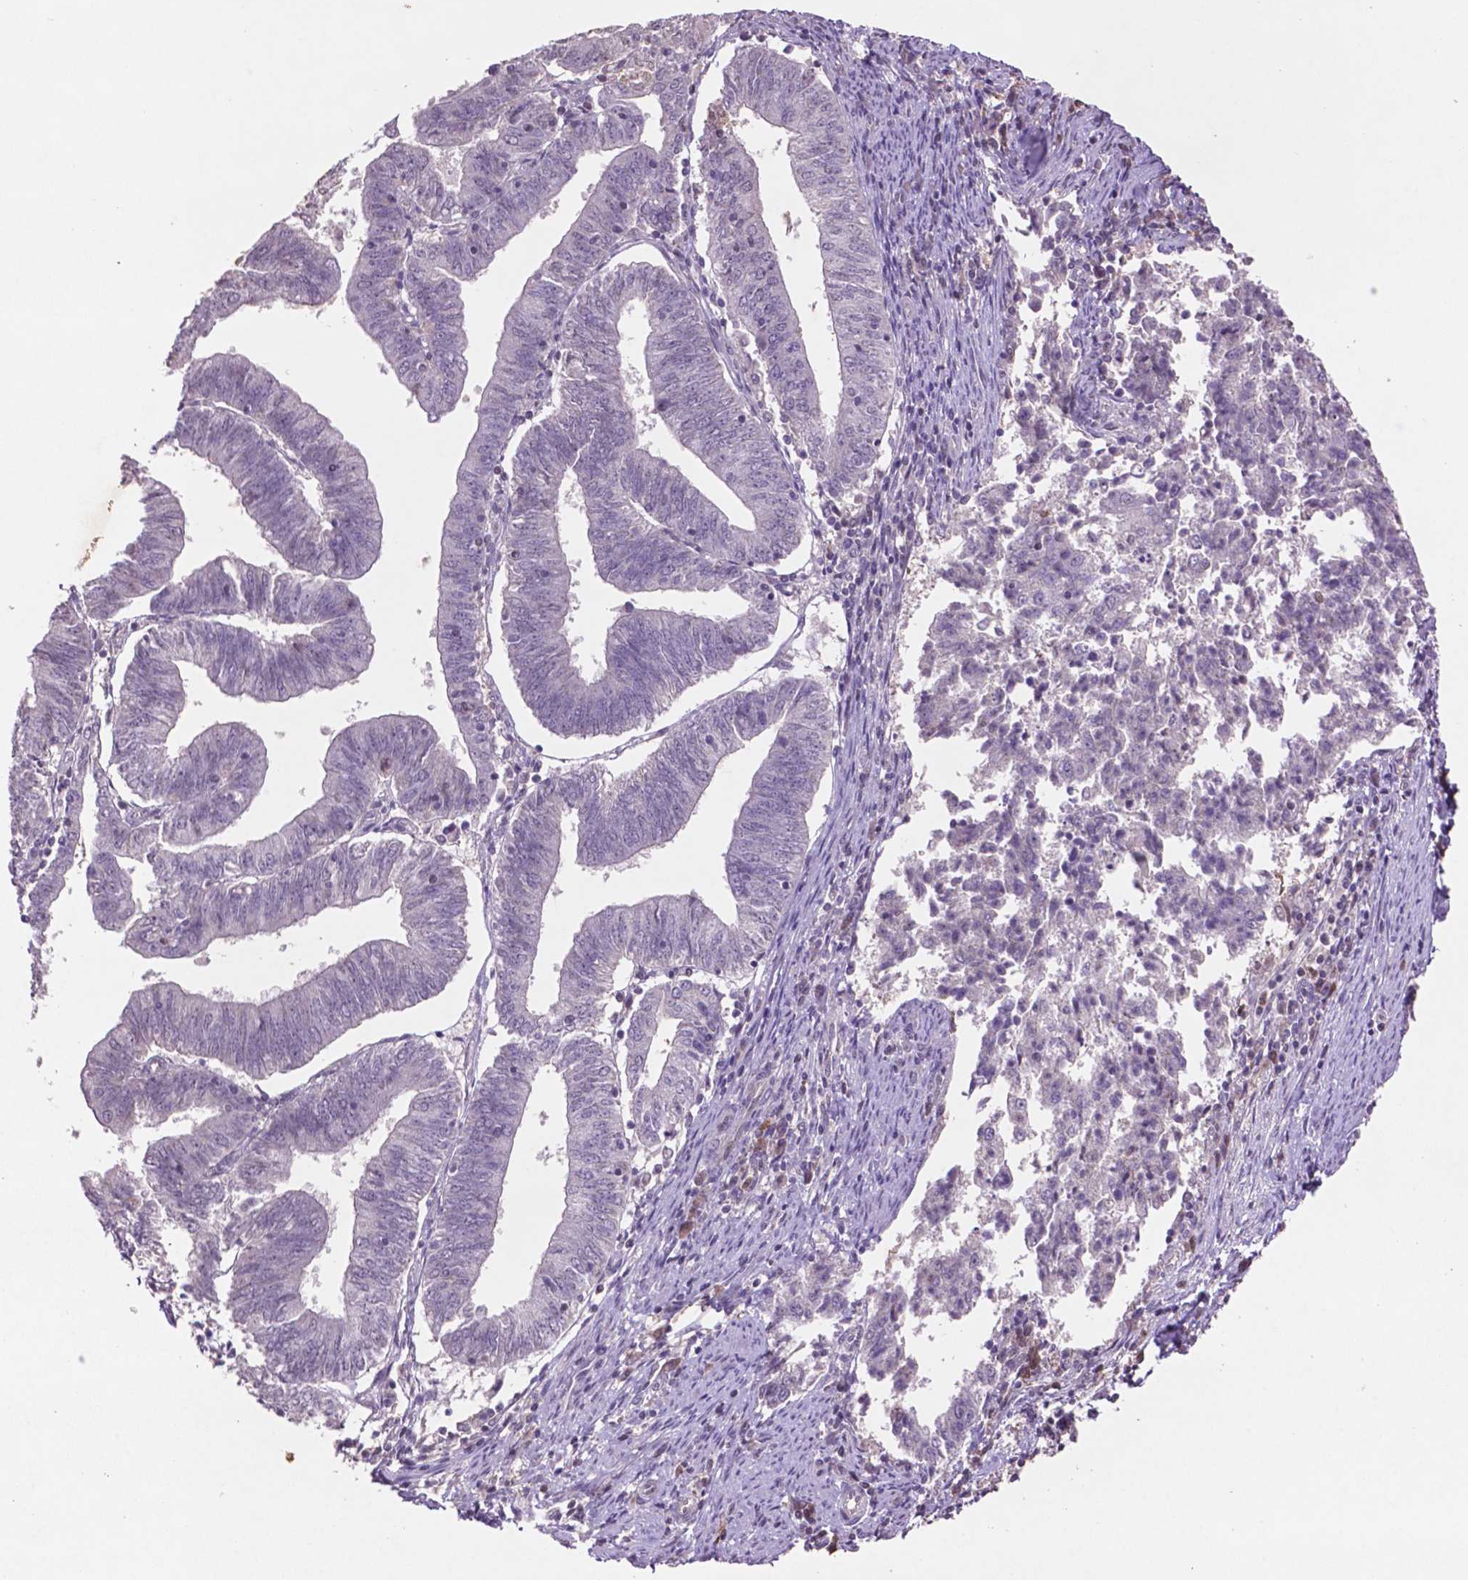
{"staining": {"intensity": "negative", "quantity": "none", "location": "none"}, "tissue": "endometrial cancer", "cell_type": "Tumor cells", "image_type": "cancer", "snomed": [{"axis": "morphology", "description": "Adenocarcinoma, NOS"}, {"axis": "topography", "description": "Endometrium"}], "caption": "Immunohistochemical staining of human endometrial cancer reveals no significant expression in tumor cells.", "gene": "GLRX", "patient": {"sex": "female", "age": 82}}